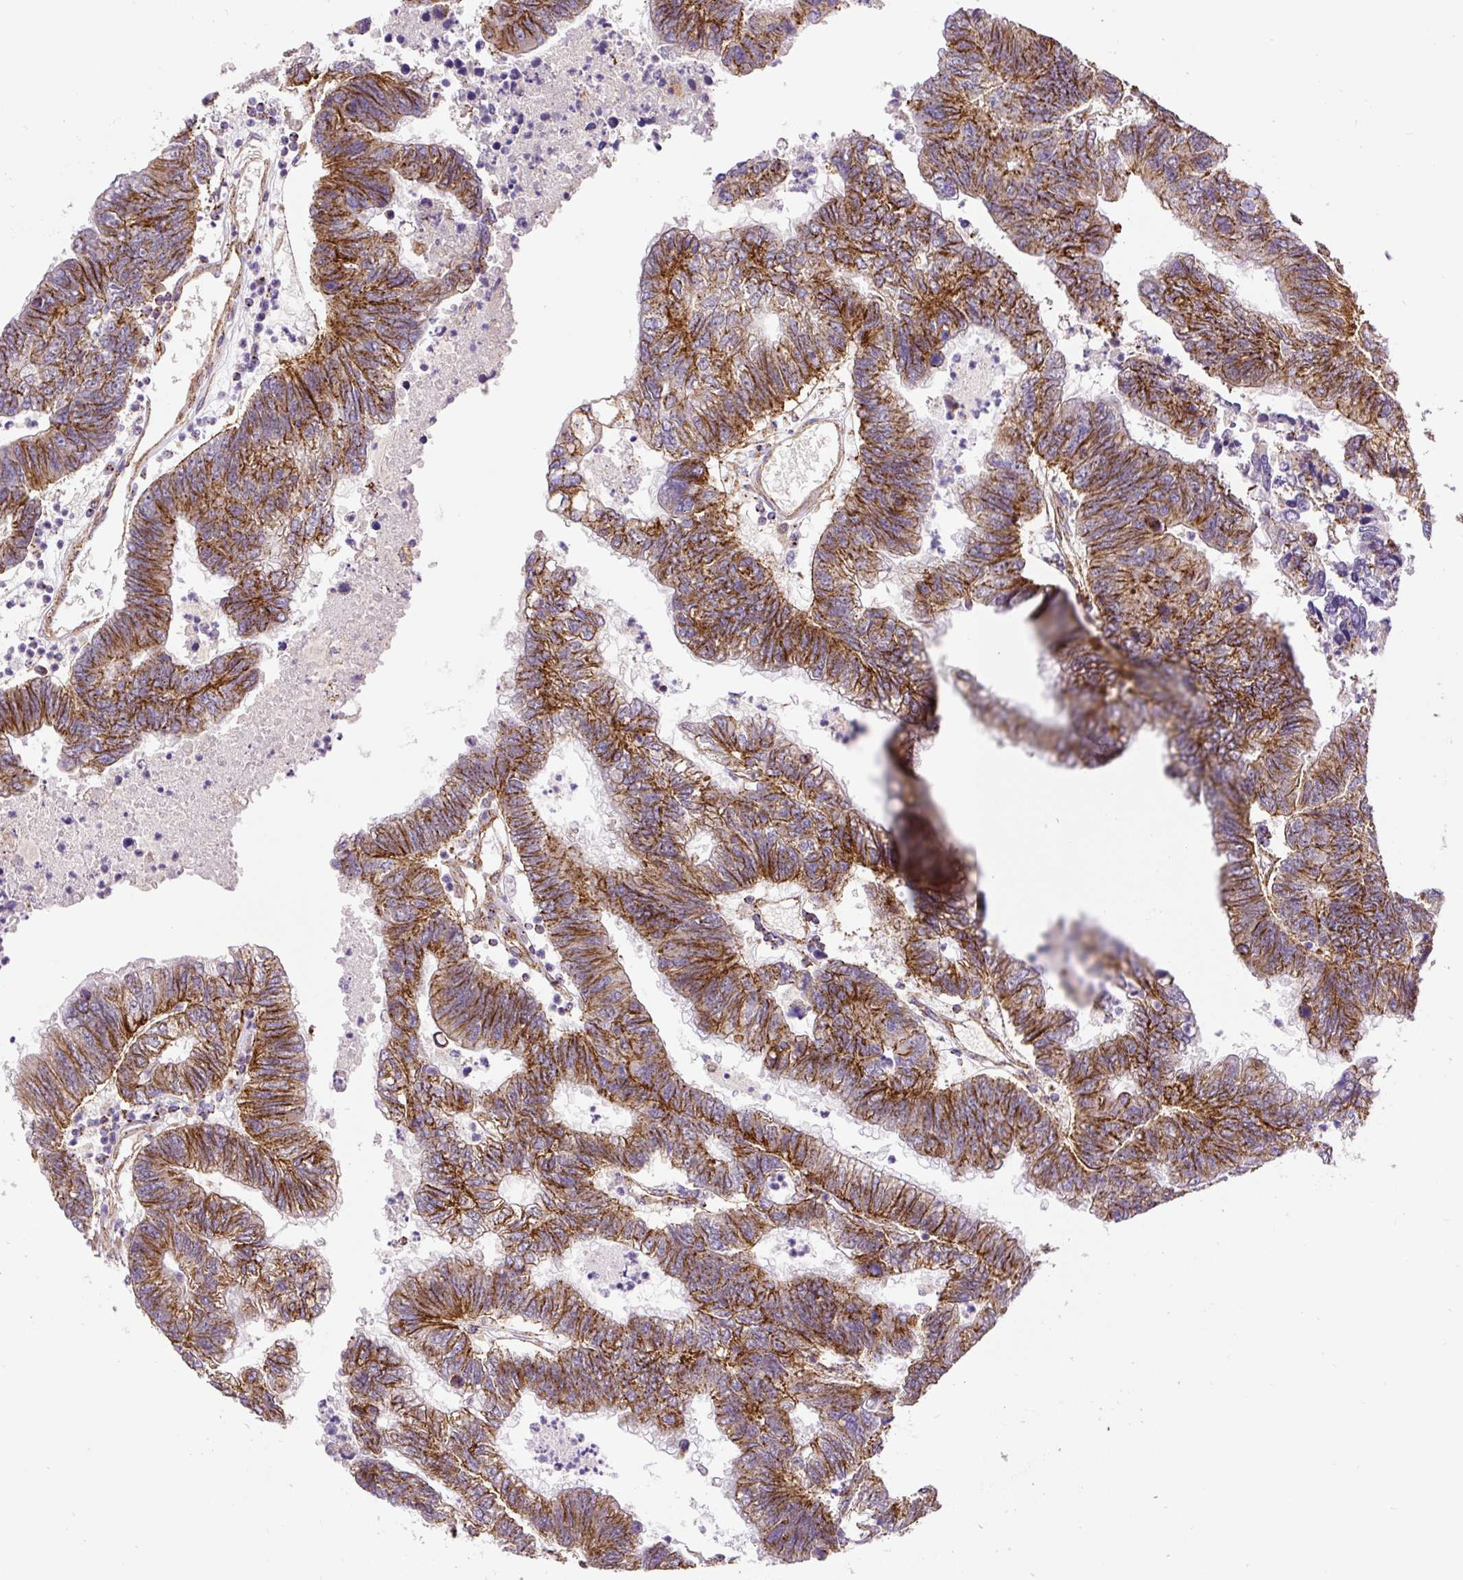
{"staining": {"intensity": "moderate", "quantity": ">75%", "location": "cytoplasmic/membranous"}, "tissue": "colorectal cancer", "cell_type": "Tumor cells", "image_type": "cancer", "snomed": [{"axis": "morphology", "description": "Adenocarcinoma, NOS"}, {"axis": "topography", "description": "Colon"}], "caption": "An immunohistochemistry (IHC) image of neoplastic tissue is shown. Protein staining in brown shows moderate cytoplasmic/membranous positivity in colorectal cancer (adenocarcinoma) within tumor cells.", "gene": "RNF170", "patient": {"sex": "female", "age": 48}}